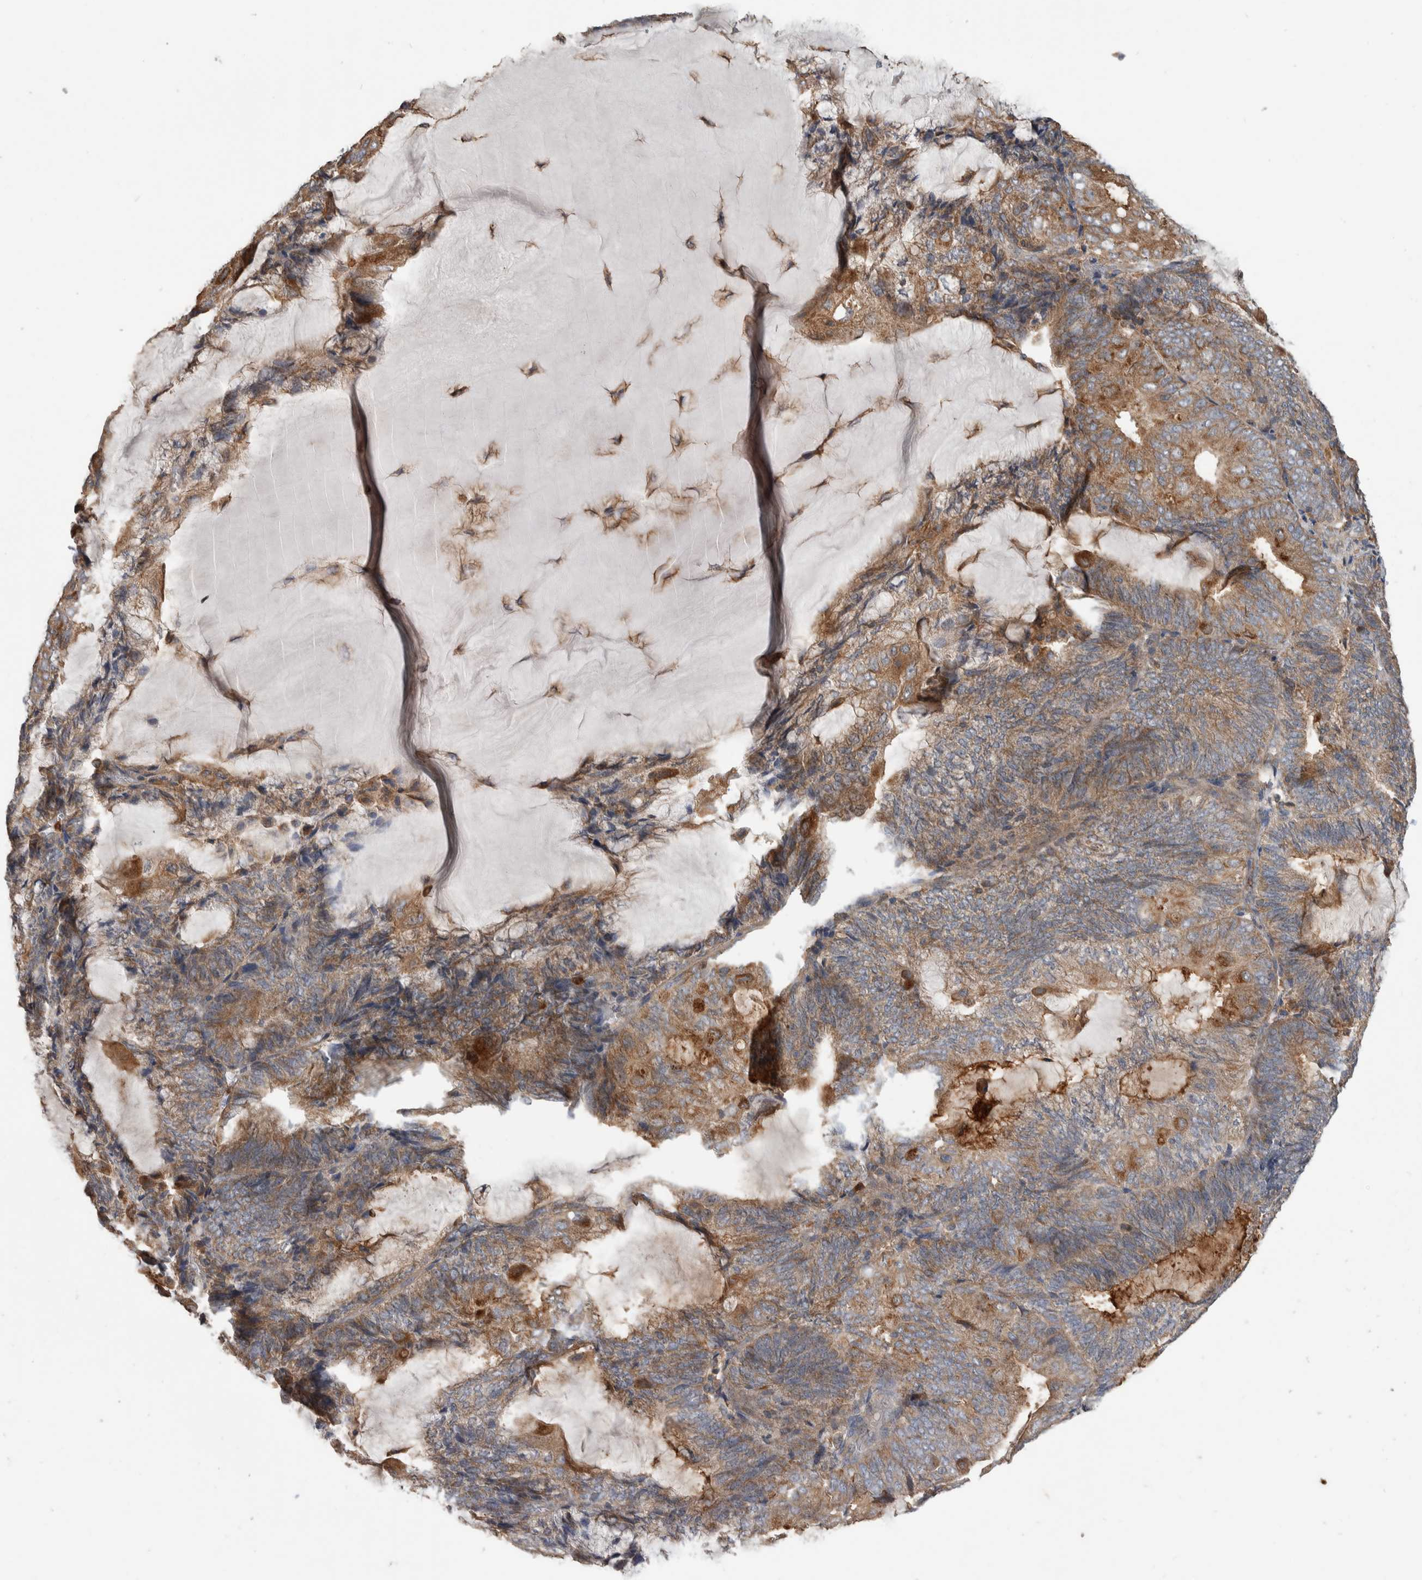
{"staining": {"intensity": "weak", "quantity": ">75%", "location": "cytoplasmic/membranous"}, "tissue": "endometrial cancer", "cell_type": "Tumor cells", "image_type": "cancer", "snomed": [{"axis": "morphology", "description": "Adenocarcinoma, NOS"}, {"axis": "topography", "description": "Endometrium"}], "caption": "The photomicrograph shows immunohistochemical staining of endometrial cancer. There is weak cytoplasmic/membranous positivity is present in about >75% of tumor cells.", "gene": "SDCBP", "patient": {"sex": "female", "age": 81}}